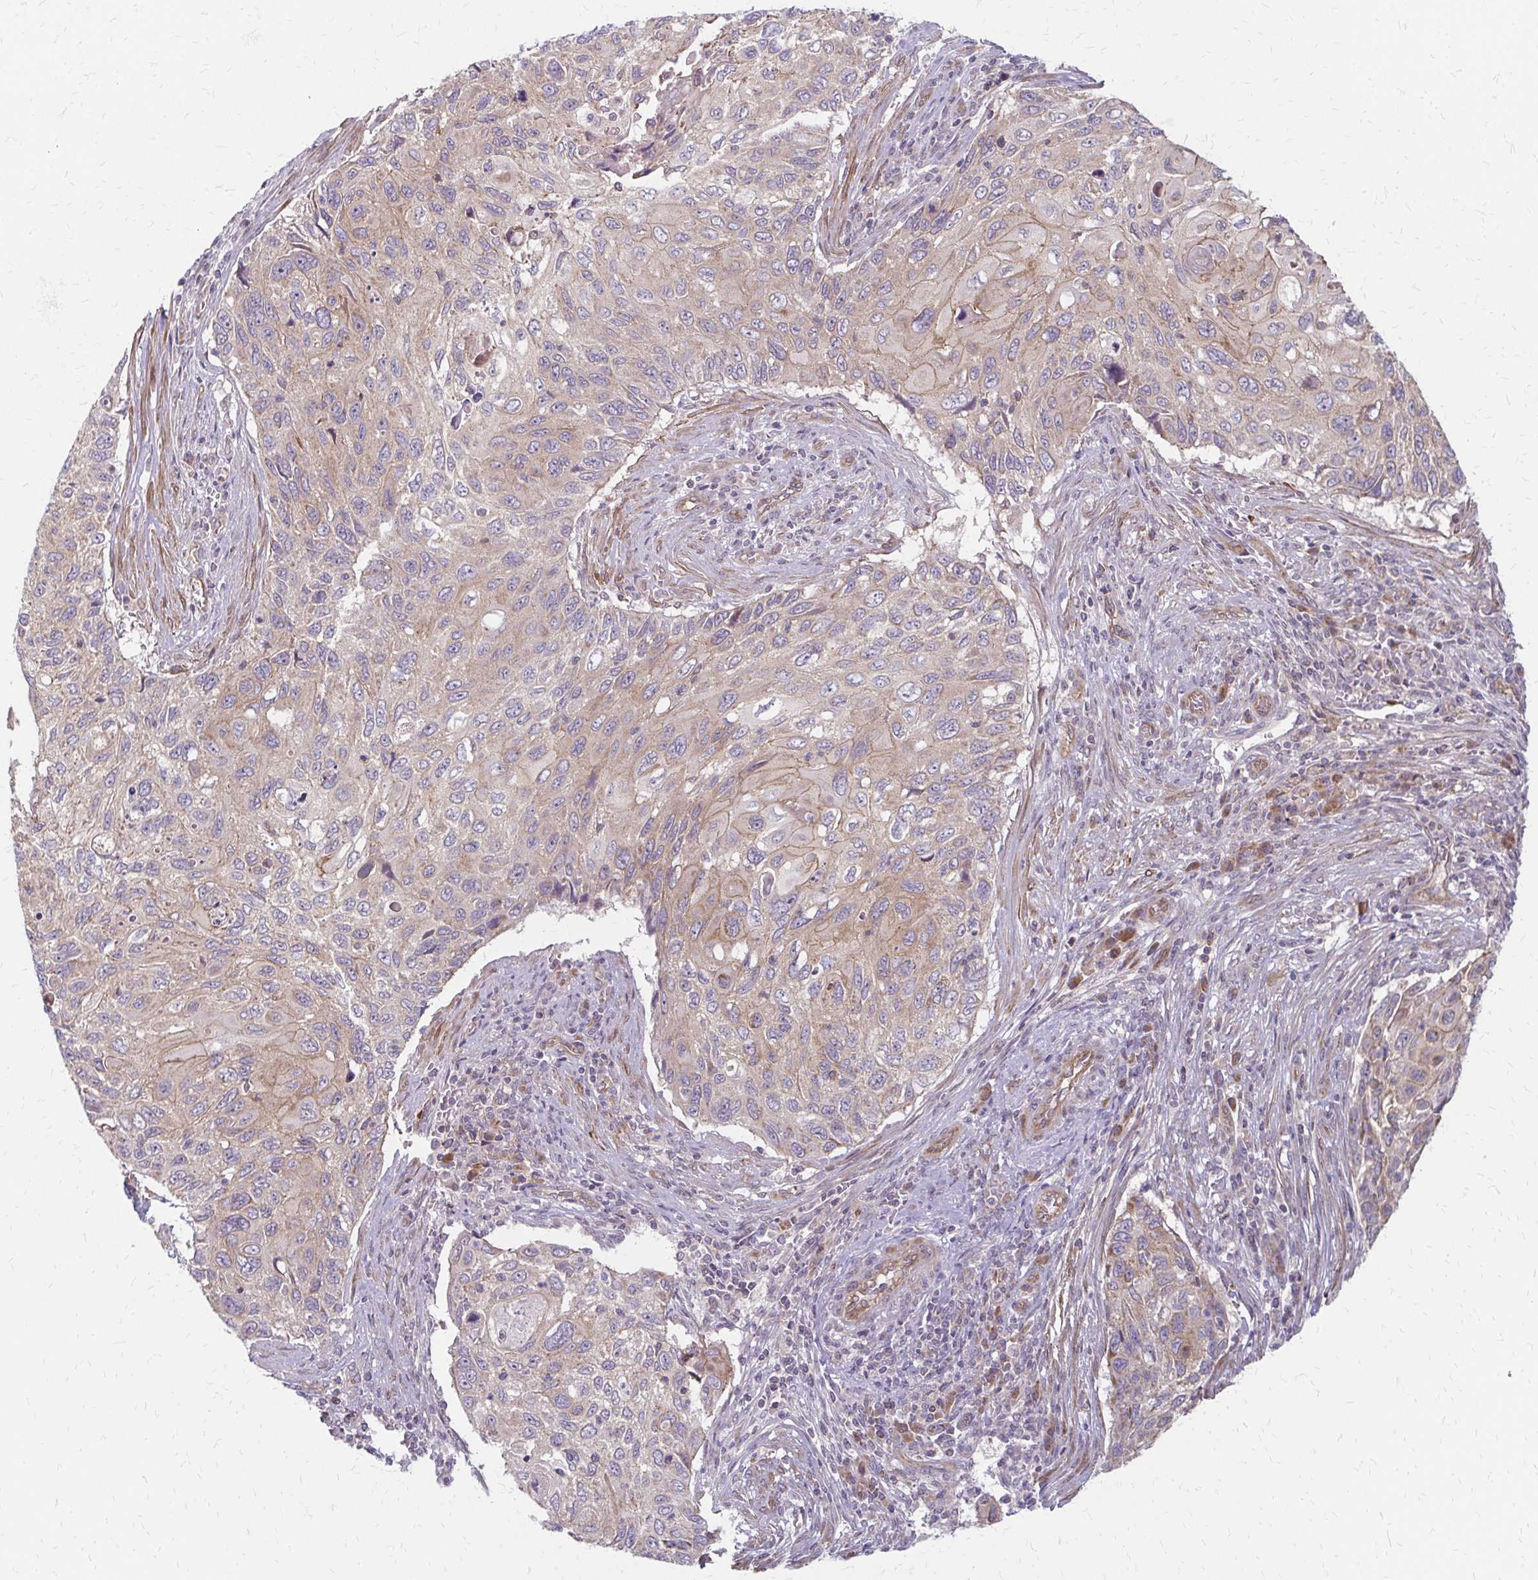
{"staining": {"intensity": "weak", "quantity": "25%-75%", "location": "cytoplasmic/membranous"}, "tissue": "cervical cancer", "cell_type": "Tumor cells", "image_type": "cancer", "snomed": [{"axis": "morphology", "description": "Squamous cell carcinoma, NOS"}, {"axis": "topography", "description": "Cervix"}], "caption": "Protein analysis of cervical cancer tissue exhibits weak cytoplasmic/membranous positivity in about 25%-75% of tumor cells. The staining was performed using DAB (3,3'-diaminobenzidine) to visualize the protein expression in brown, while the nuclei were stained in blue with hematoxylin (Magnification: 20x).", "gene": "ZNF383", "patient": {"sex": "female", "age": 70}}